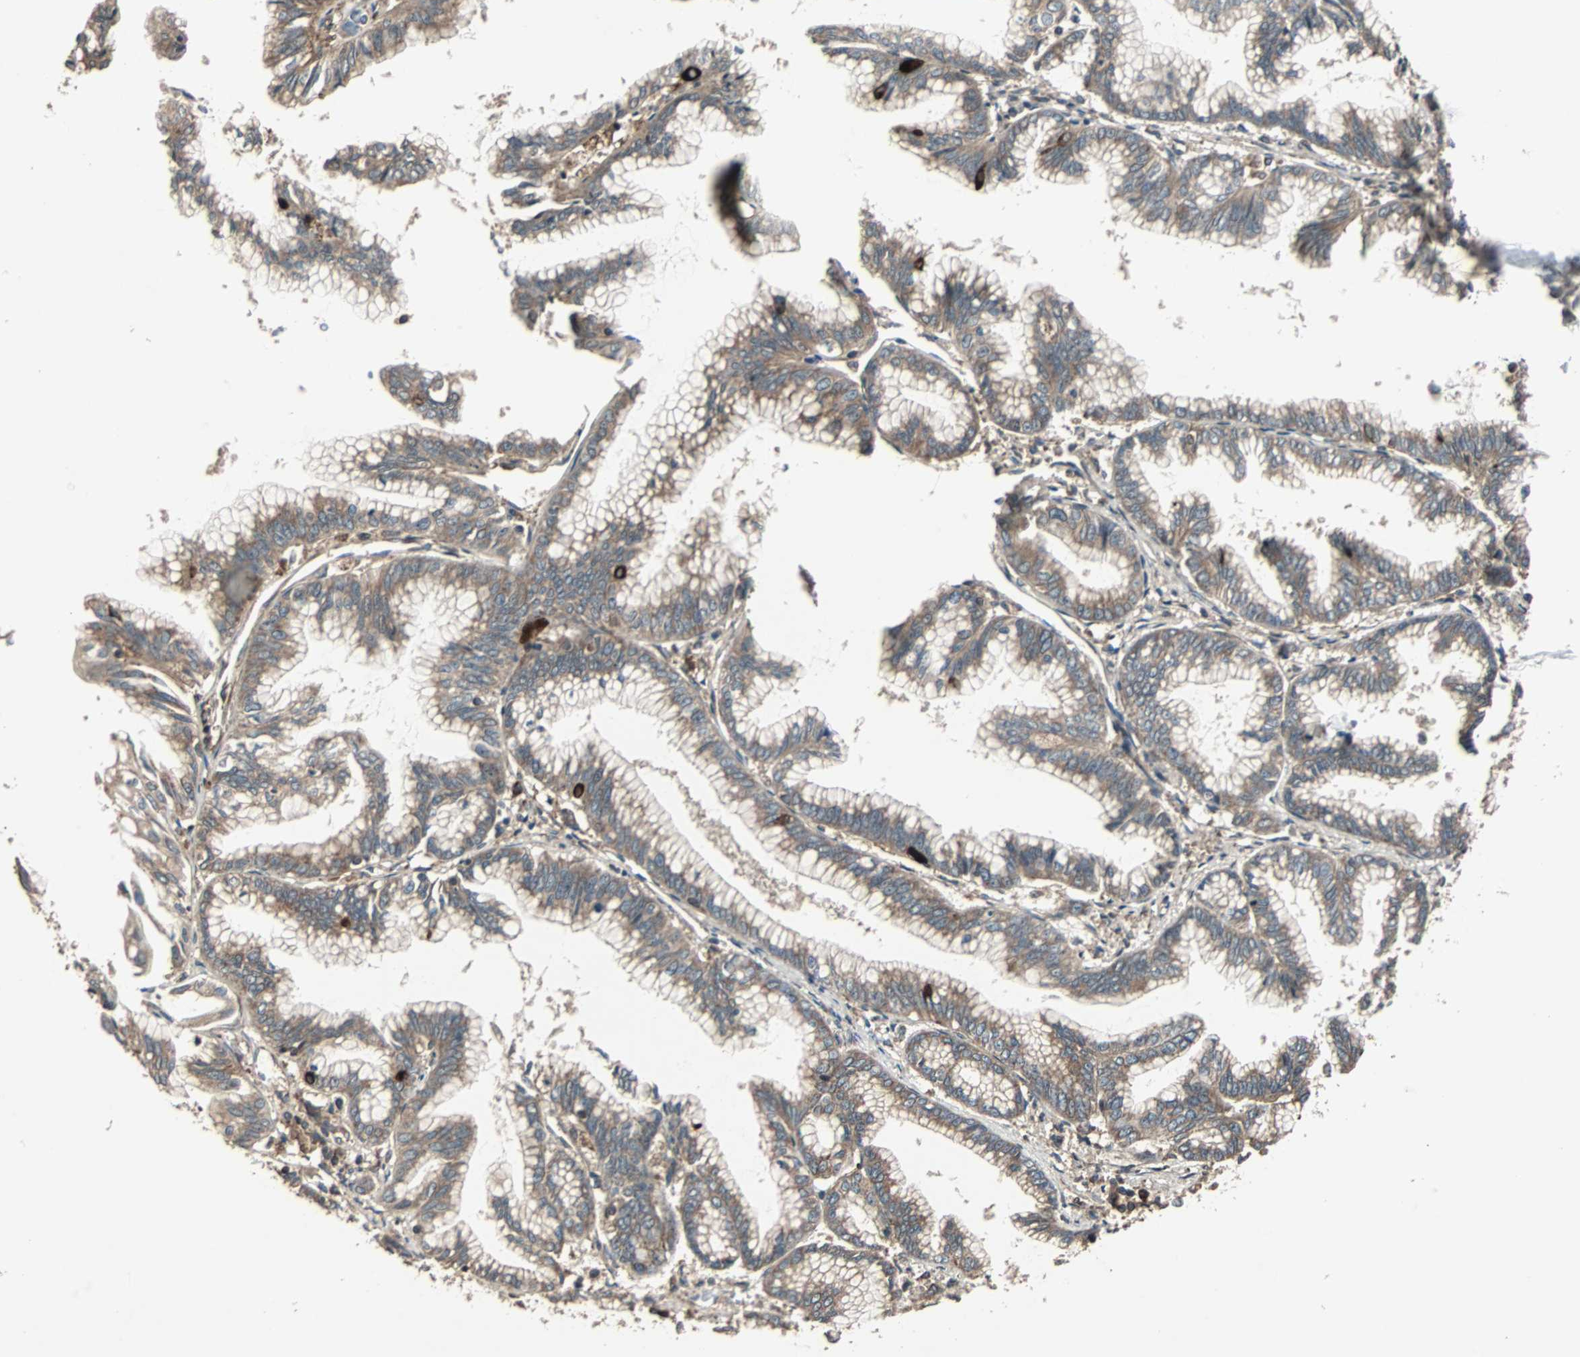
{"staining": {"intensity": "moderate", "quantity": ">75%", "location": "cytoplasmic/membranous"}, "tissue": "pancreatic cancer", "cell_type": "Tumor cells", "image_type": "cancer", "snomed": [{"axis": "morphology", "description": "Adenocarcinoma, NOS"}, {"axis": "topography", "description": "Pancreas"}], "caption": "Immunohistochemical staining of human pancreatic cancer displays medium levels of moderate cytoplasmic/membranous staining in about >75% of tumor cells.", "gene": "RAB7A", "patient": {"sex": "female", "age": 64}}